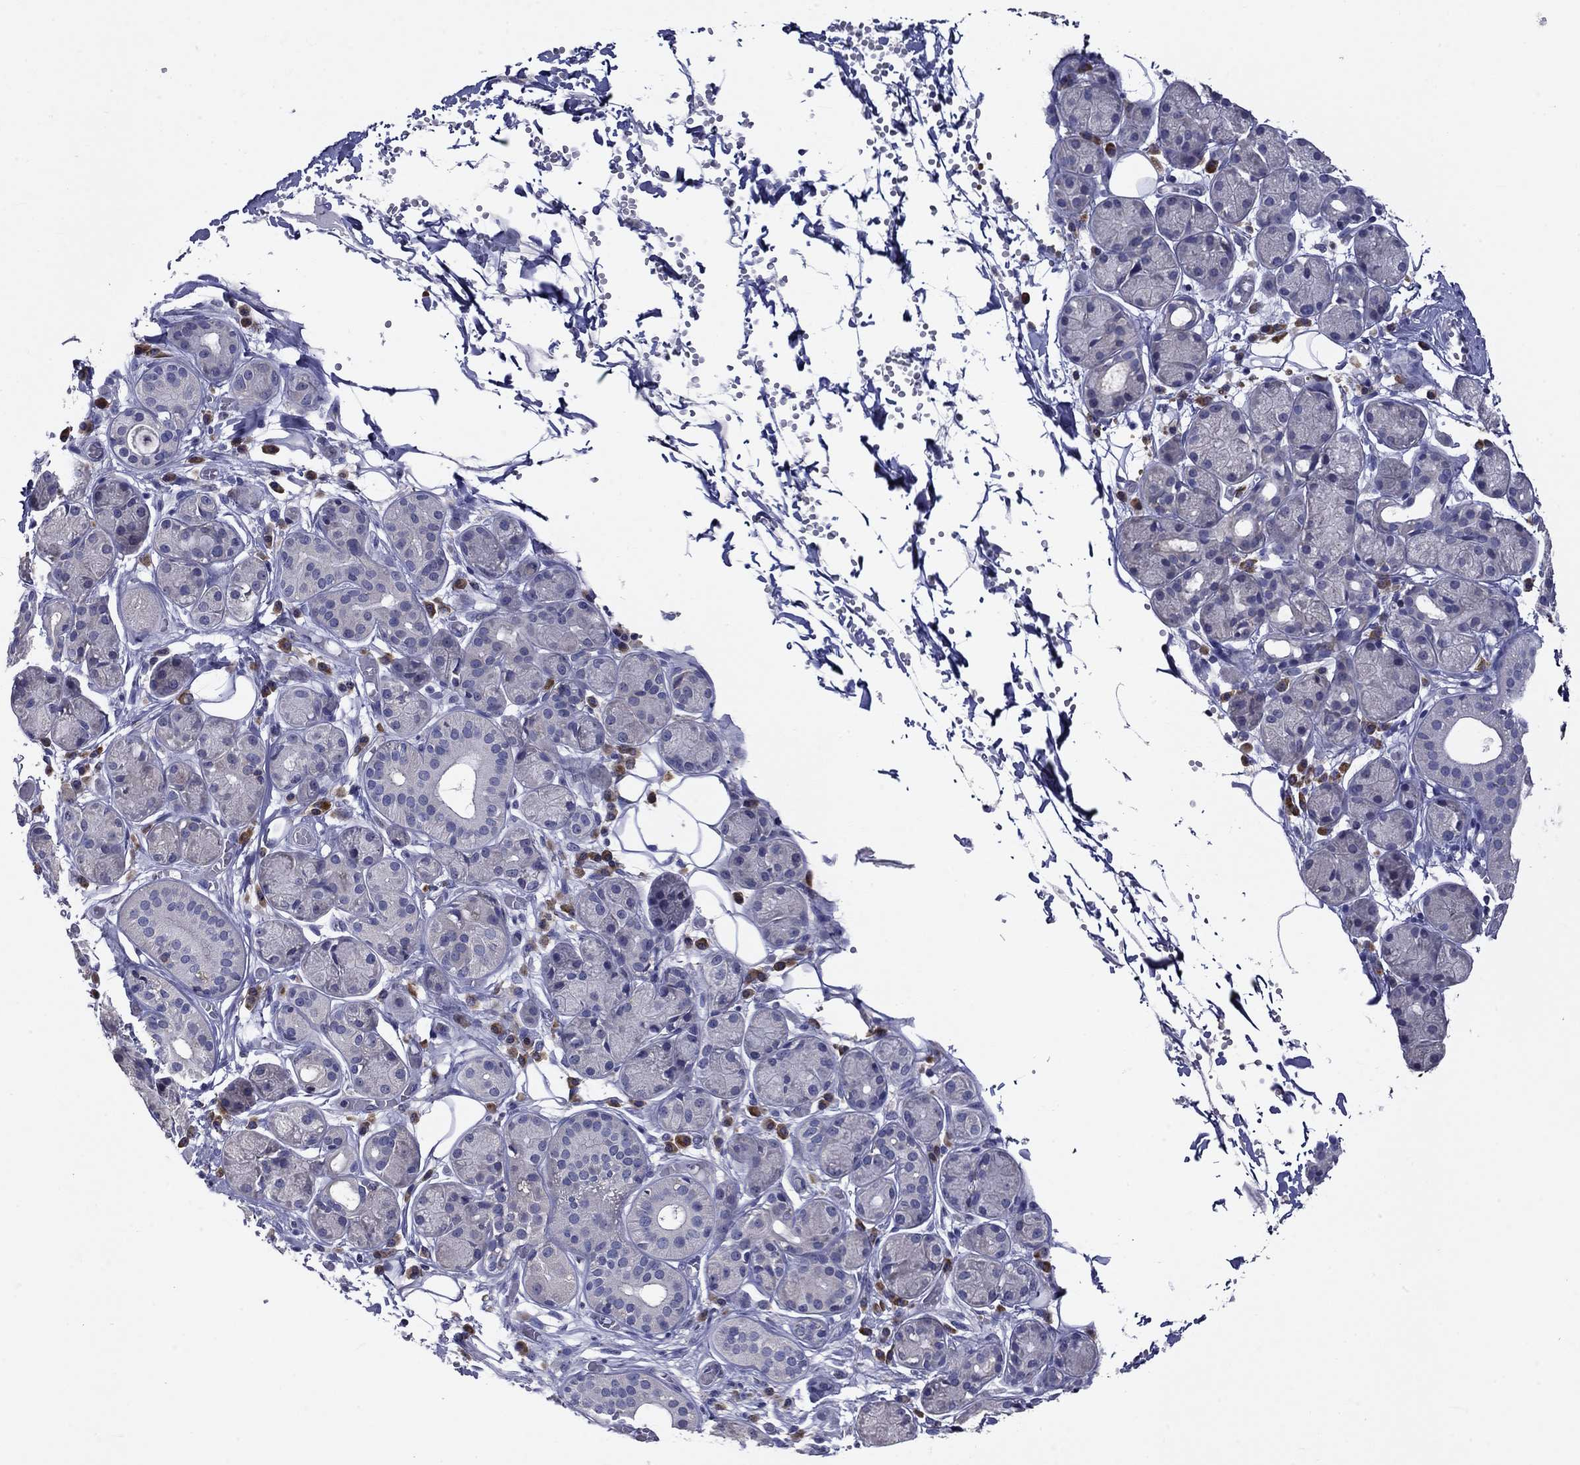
{"staining": {"intensity": "negative", "quantity": "none", "location": "none"}, "tissue": "salivary gland", "cell_type": "Glandular cells", "image_type": "normal", "snomed": [{"axis": "morphology", "description": "Normal tissue, NOS"}, {"axis": "topography", "description": "Salivary gland"}, {"axis": "topography", "description": "Peripheral nerve tissue"}], "caption": "Immunohistochemical staining of unremarkable human salivary gland demonstrates no significant expression in glandular cells. (DAB immunohistochemistry visualized using brightfield microscopy, high magnification).", "gene": "POU2F2", "patient": {"sex": "male", "age": 71}}